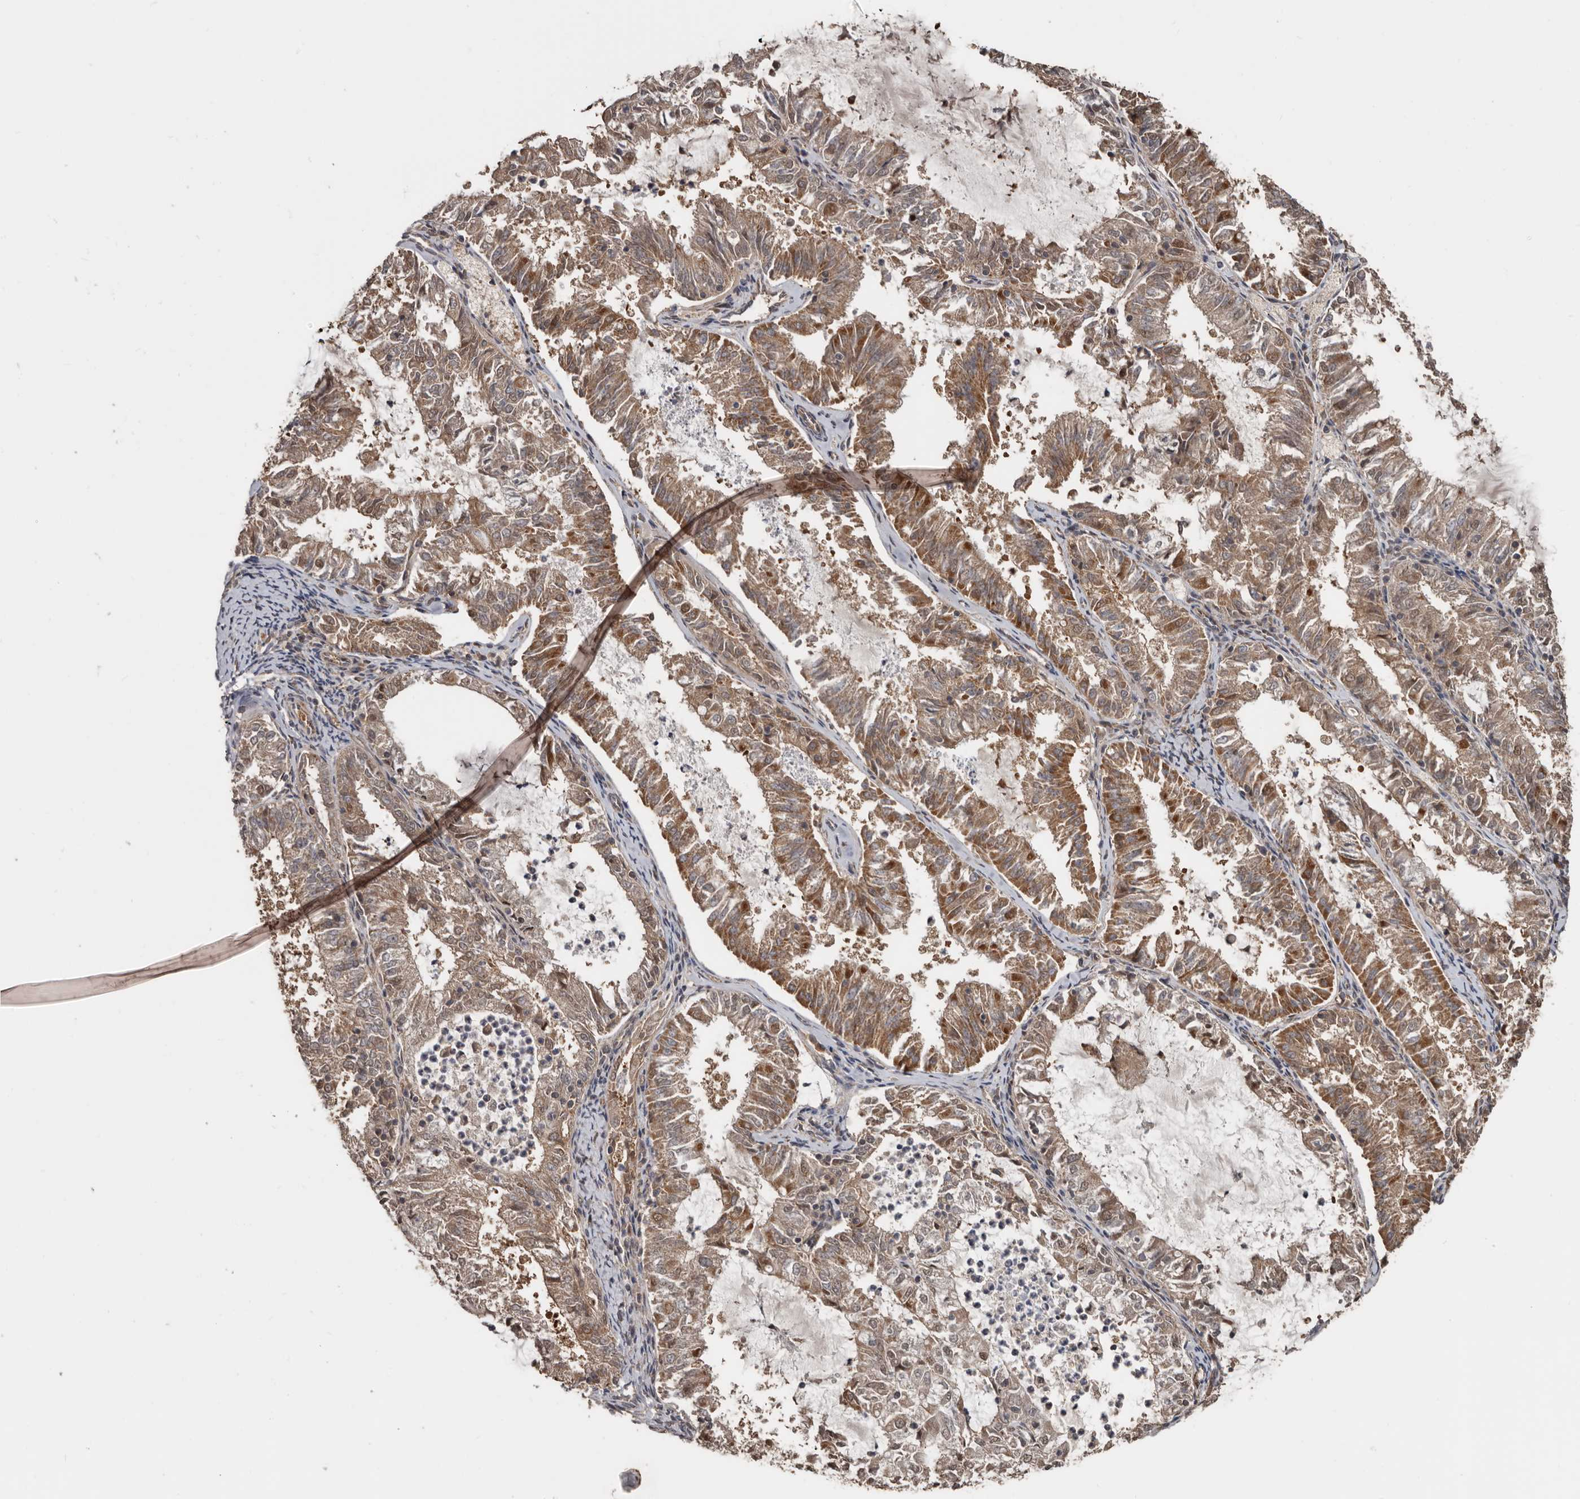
{"staining": {"intensity": "moderate", "quantity": ">75%", "location": "cytoplasmic/membranous"}, "tissue": "endometrial cancer", "cell_type": "Tumor cells", "image_type": "cancer", "snomed": [{"axis": "morphology", "description": "Adenocarcinoma, NOS"}, {"axis": "topography", "description": "Endometrium"}], "caption": "Immunohistochemical staining of human endometrial cancer demonstrates moderate cytoplasmic/membranous protein expression in about >75% of tumor cells. Using DAB (brown) and hematoxylin (blue) stains, captured at high magnification using brightfield microscopy.", "gene": "EXOC3L1", "patient": {"sex": "female", "age": 57}}